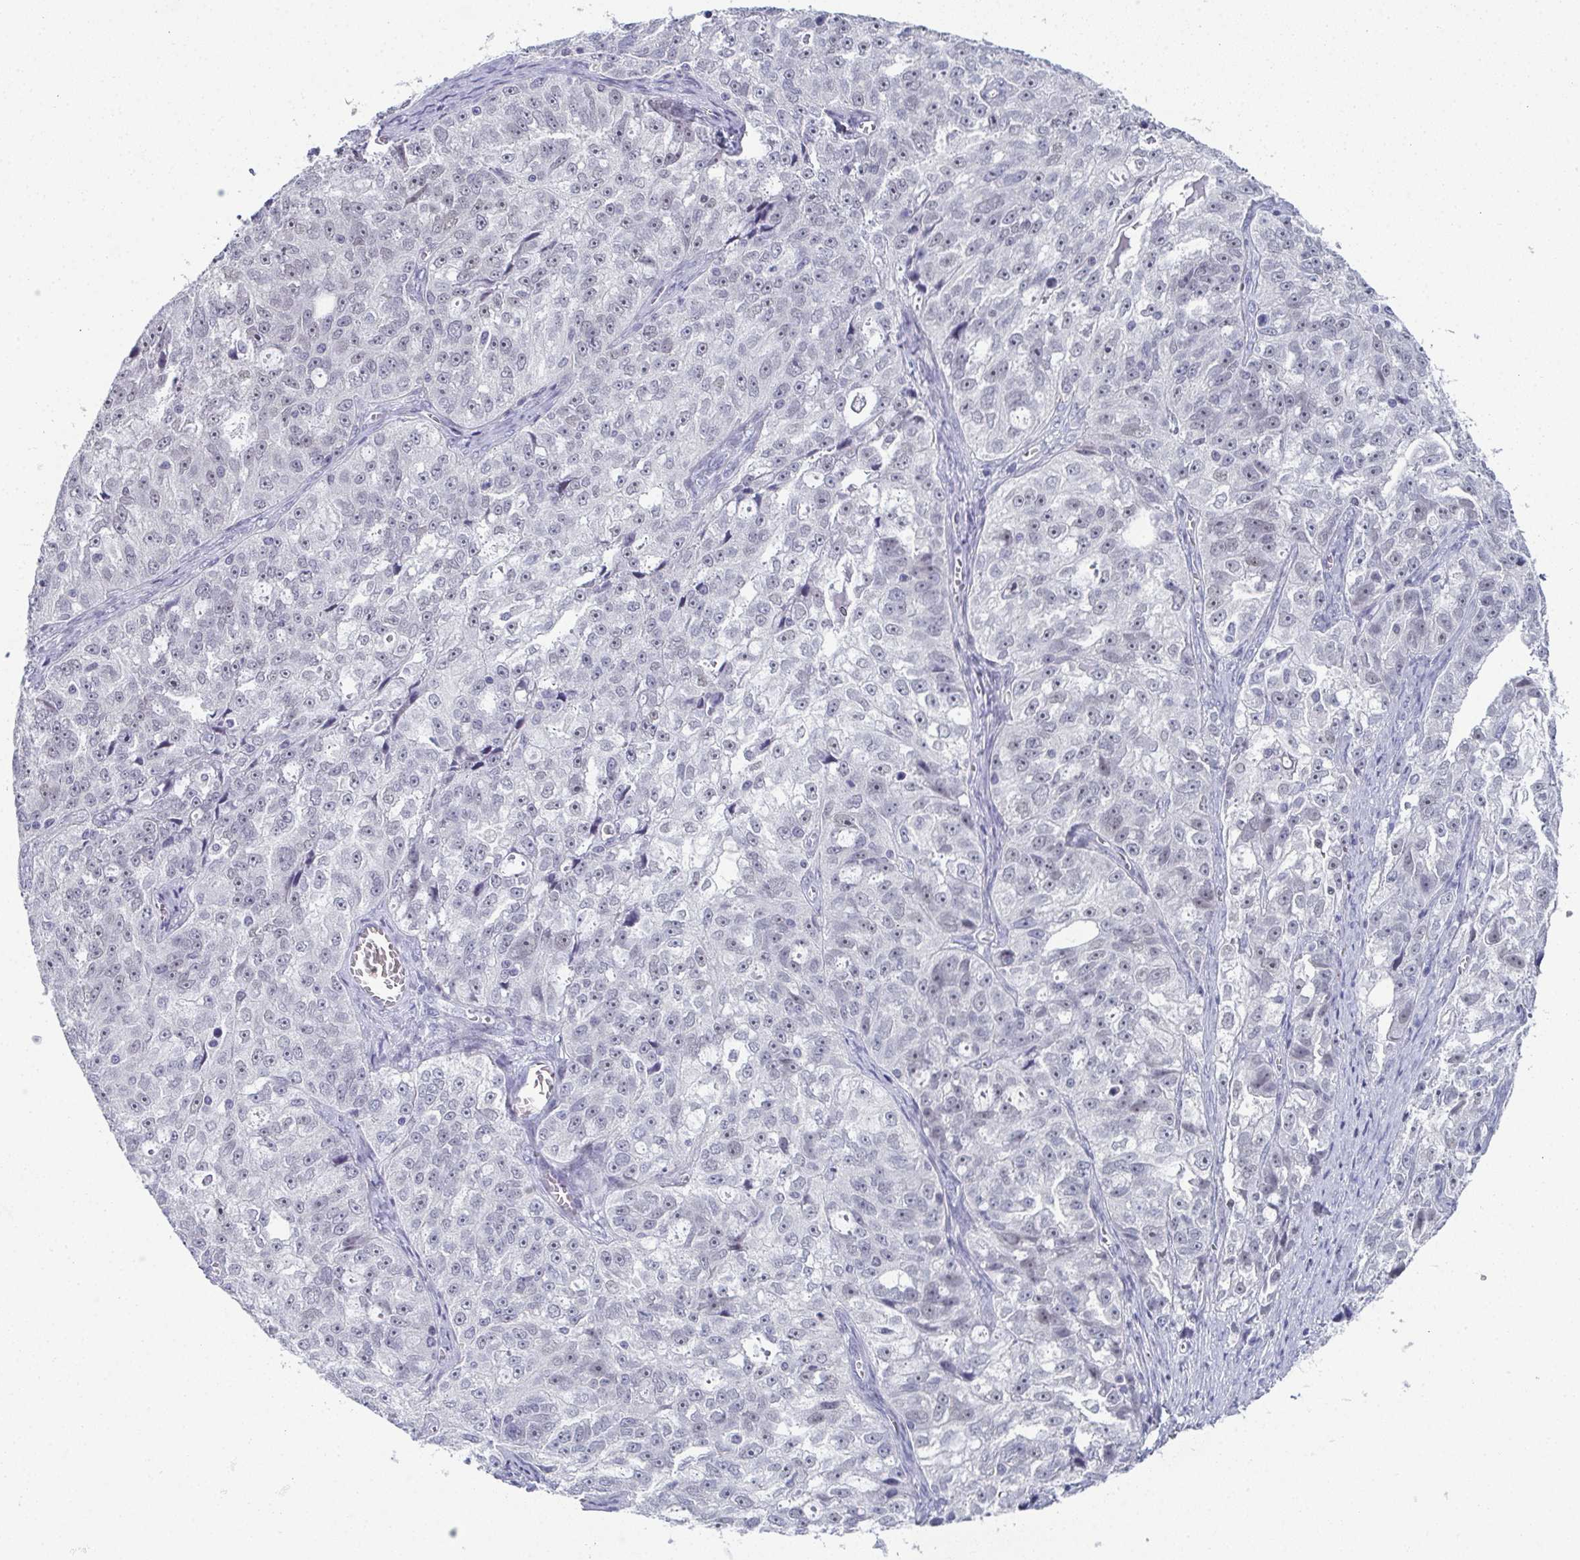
{"staining": {"intensity": "negative", "quantity": "none", "location": "none"}, "tissue": "ovarian cancer", "cell_type": "Tumor cells", "image_type": "cancer", "snomed": [{"axis": "morphology", "description": "Cystadenocarcinoma, serous, NOS"}, {"axis": "topography", "description": "Ovary"}], "caption": "This is an immunohistochemistry (IHC) photomicrograph of ovarian cancer. There is no staining in tumor cells.", "gene": "PYCR3", "patient": {"sex": "female", "age": 51}}